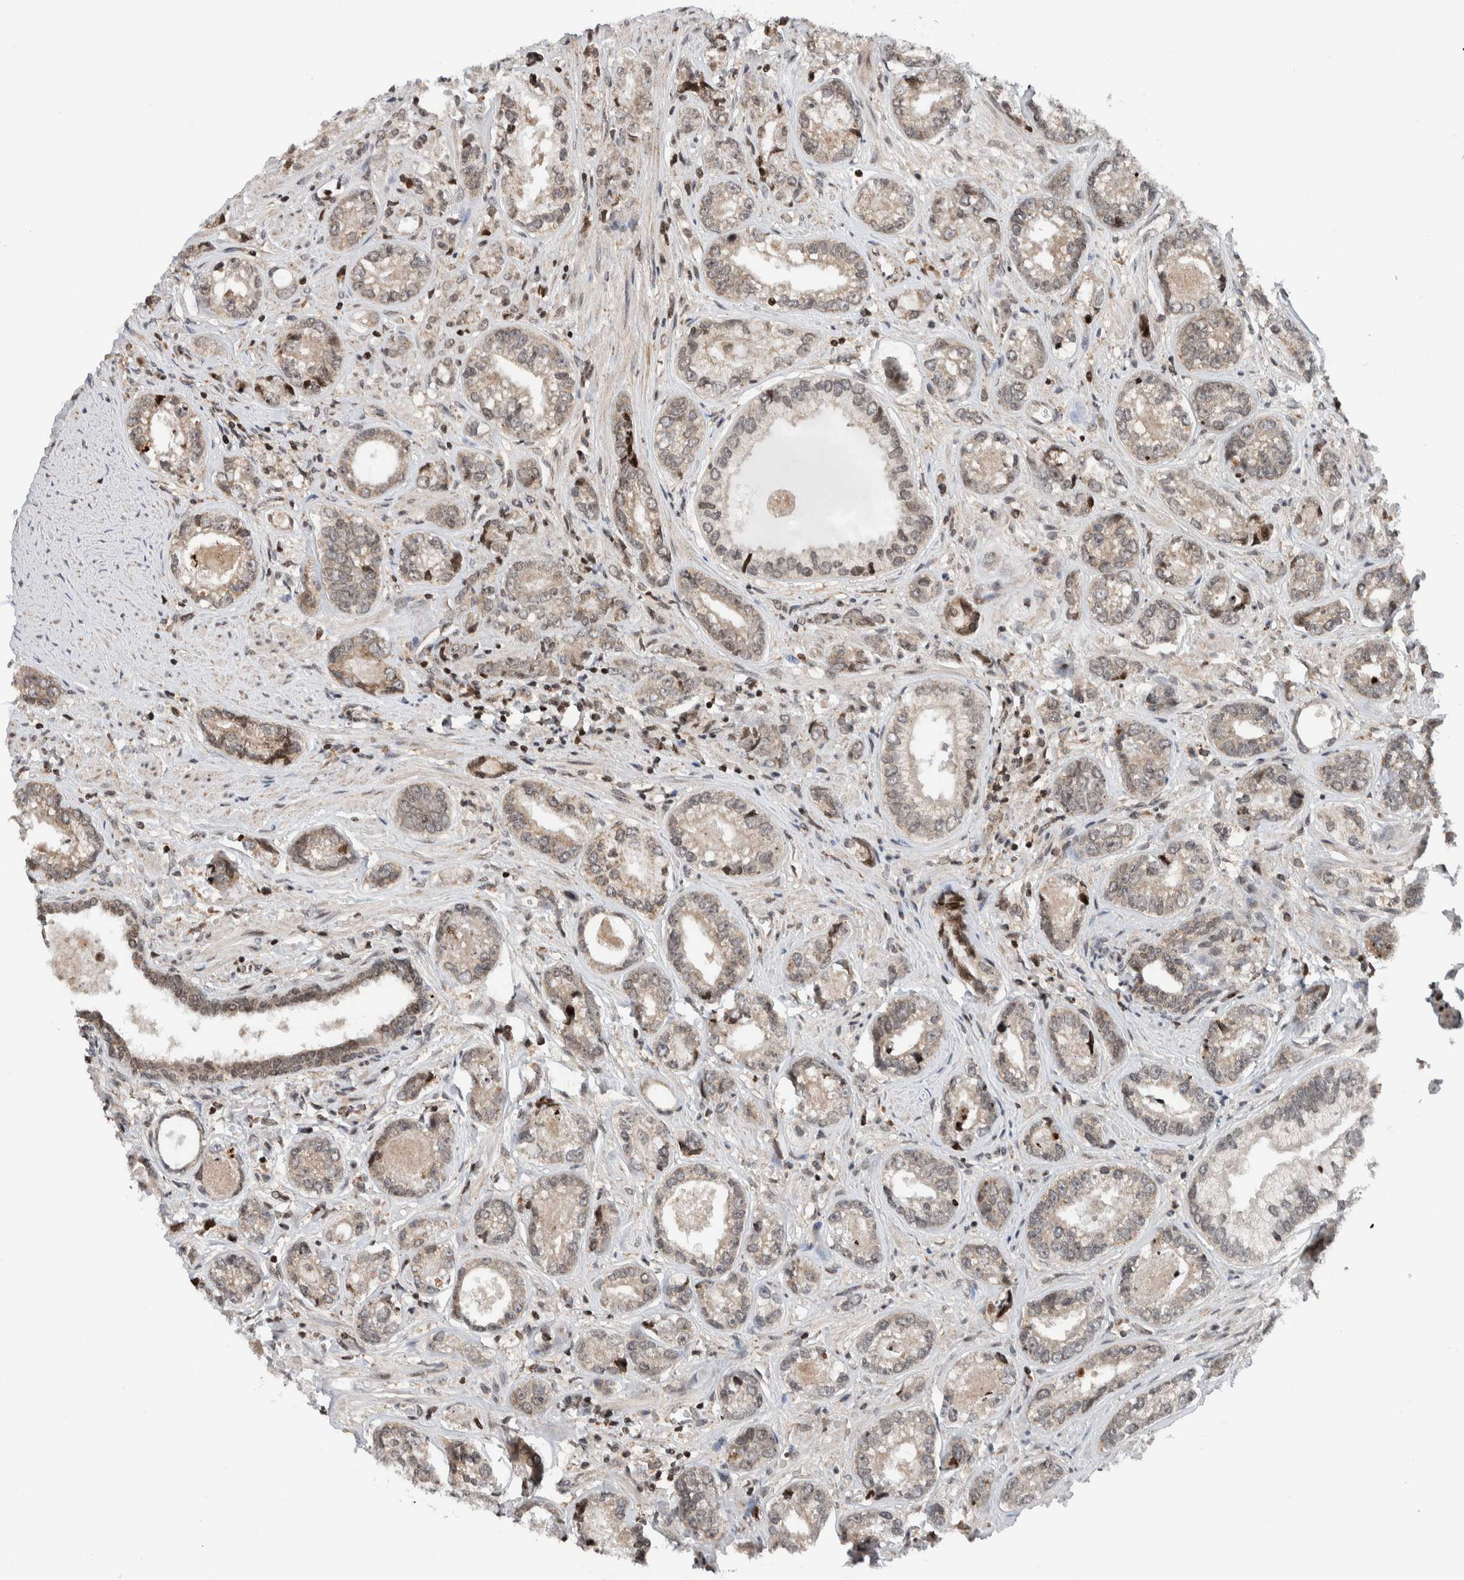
{"staining": {"intensity": "weak", "quantity": ">75%", "location": "cytoplasmic/membranous"}, "tissue": "prostate cancer", "cell_type": "Tumor cells", "image_type": "cancer", "snomed": [{"axis": "morphology", "description": "Adenocarcinoma, High grade"}, {"axis": "topography", "description": "Prostate"}], "caption": "IHC histopathology image of neoplastic tissue: human prostate adenocarcinoma (high-grade) stained using immunohistochemistry reveals low levels of weak protein expression localized specifically in the cytoplasmic/membranous of tumor cells, appearing as a cytoplasmic/membranous brown color.", "gene": "NPLOC4", "patient": {"sex": "male", "age": 61}}